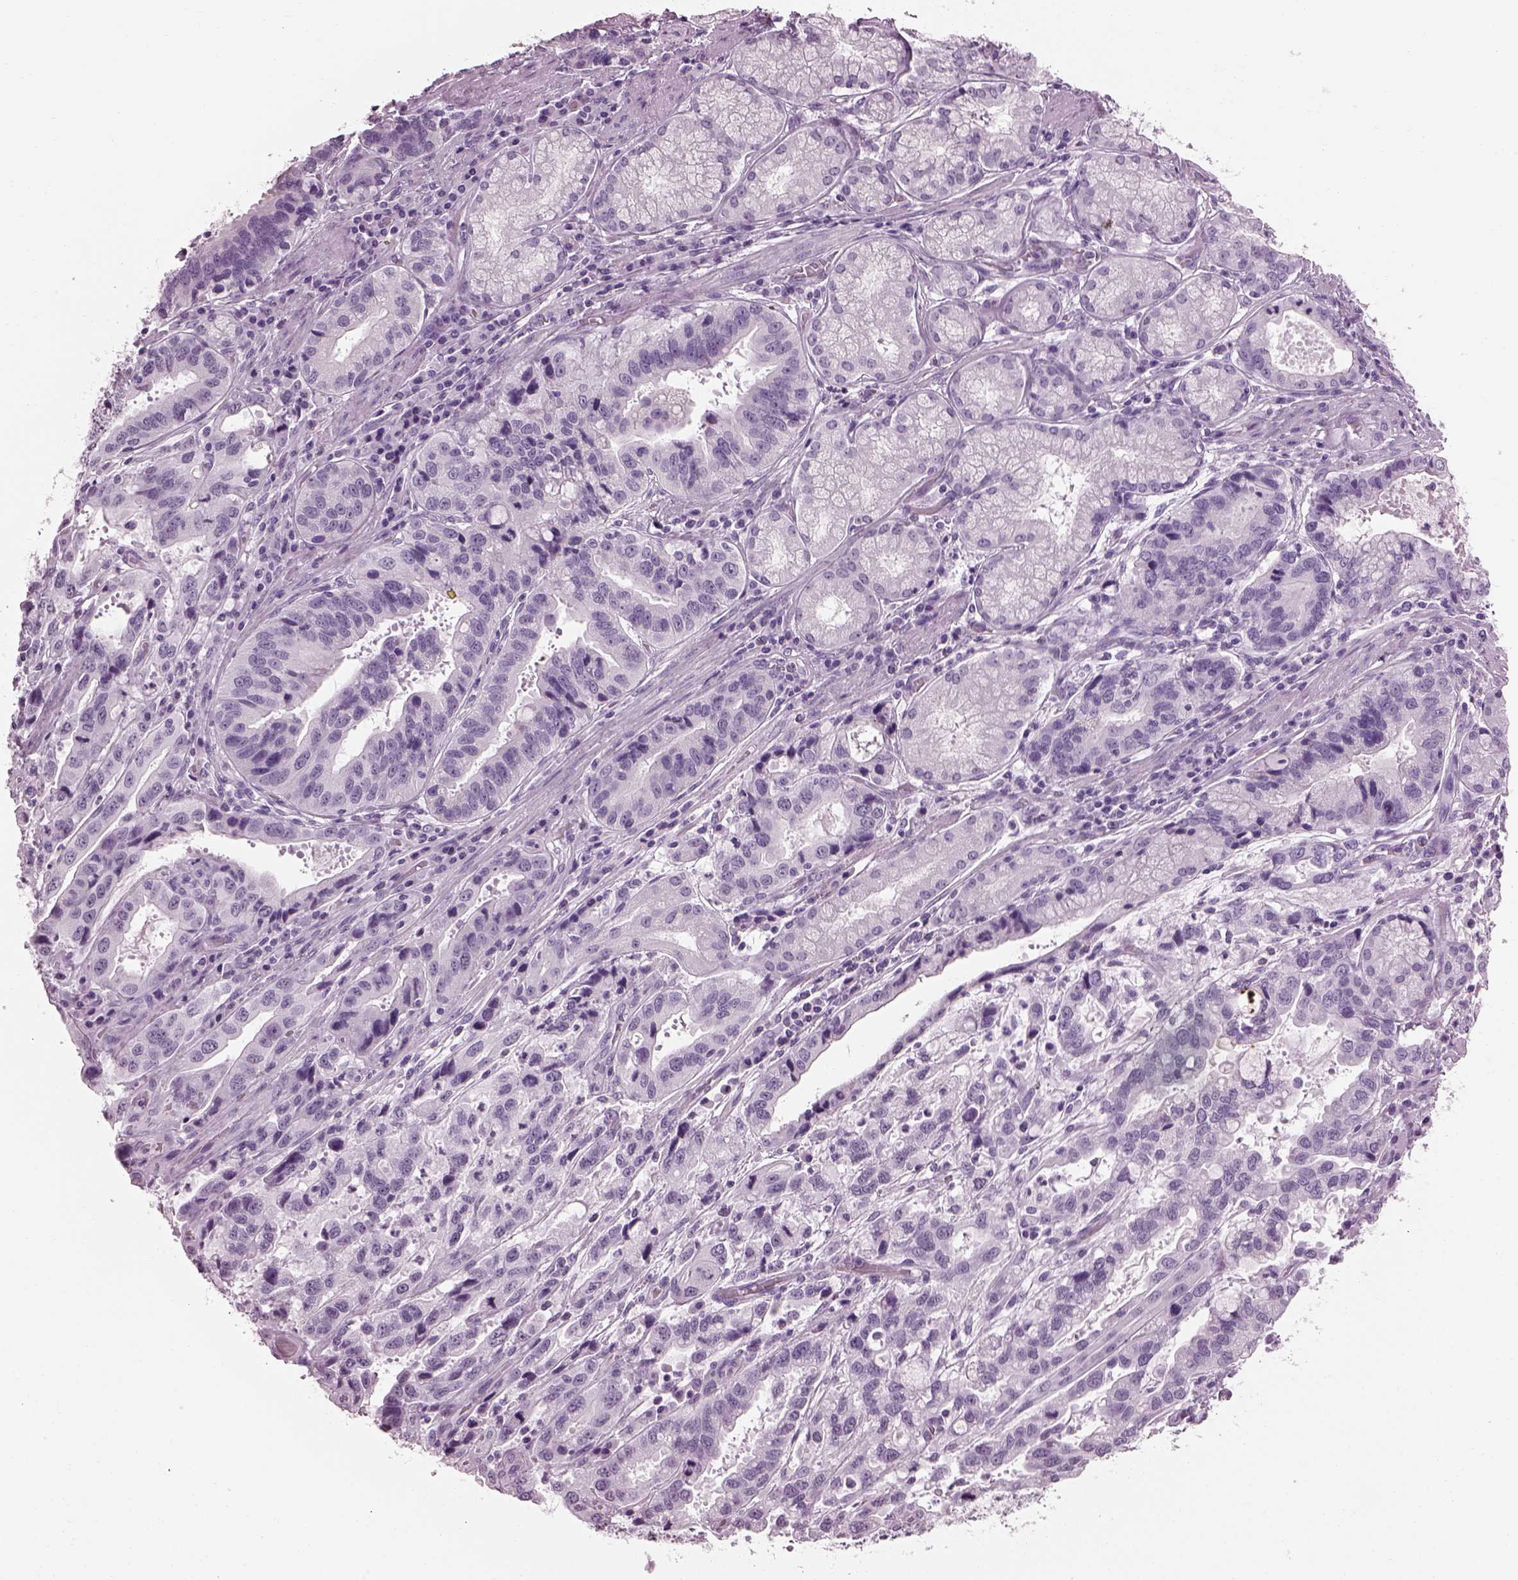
{"staining": {"intensity": "negative", "quantity": "none", "location": "none"}, "tissue": "stomach cancer", "cell_type": "Tumor cells", "image_type": "cancer", "snomed": [{"axis": "morphology", "description": "Adenocarcinoma, NOS"}, {"axis": "topography", "description": "Stomach, lower"}], "caption": "IHC photomicrograph of stomach cancer stained for a protein (brown), which exhibits no expression in tumor cells.", "gene": "ADGRG2", "patient": {"sex": "female", "age": 76}}